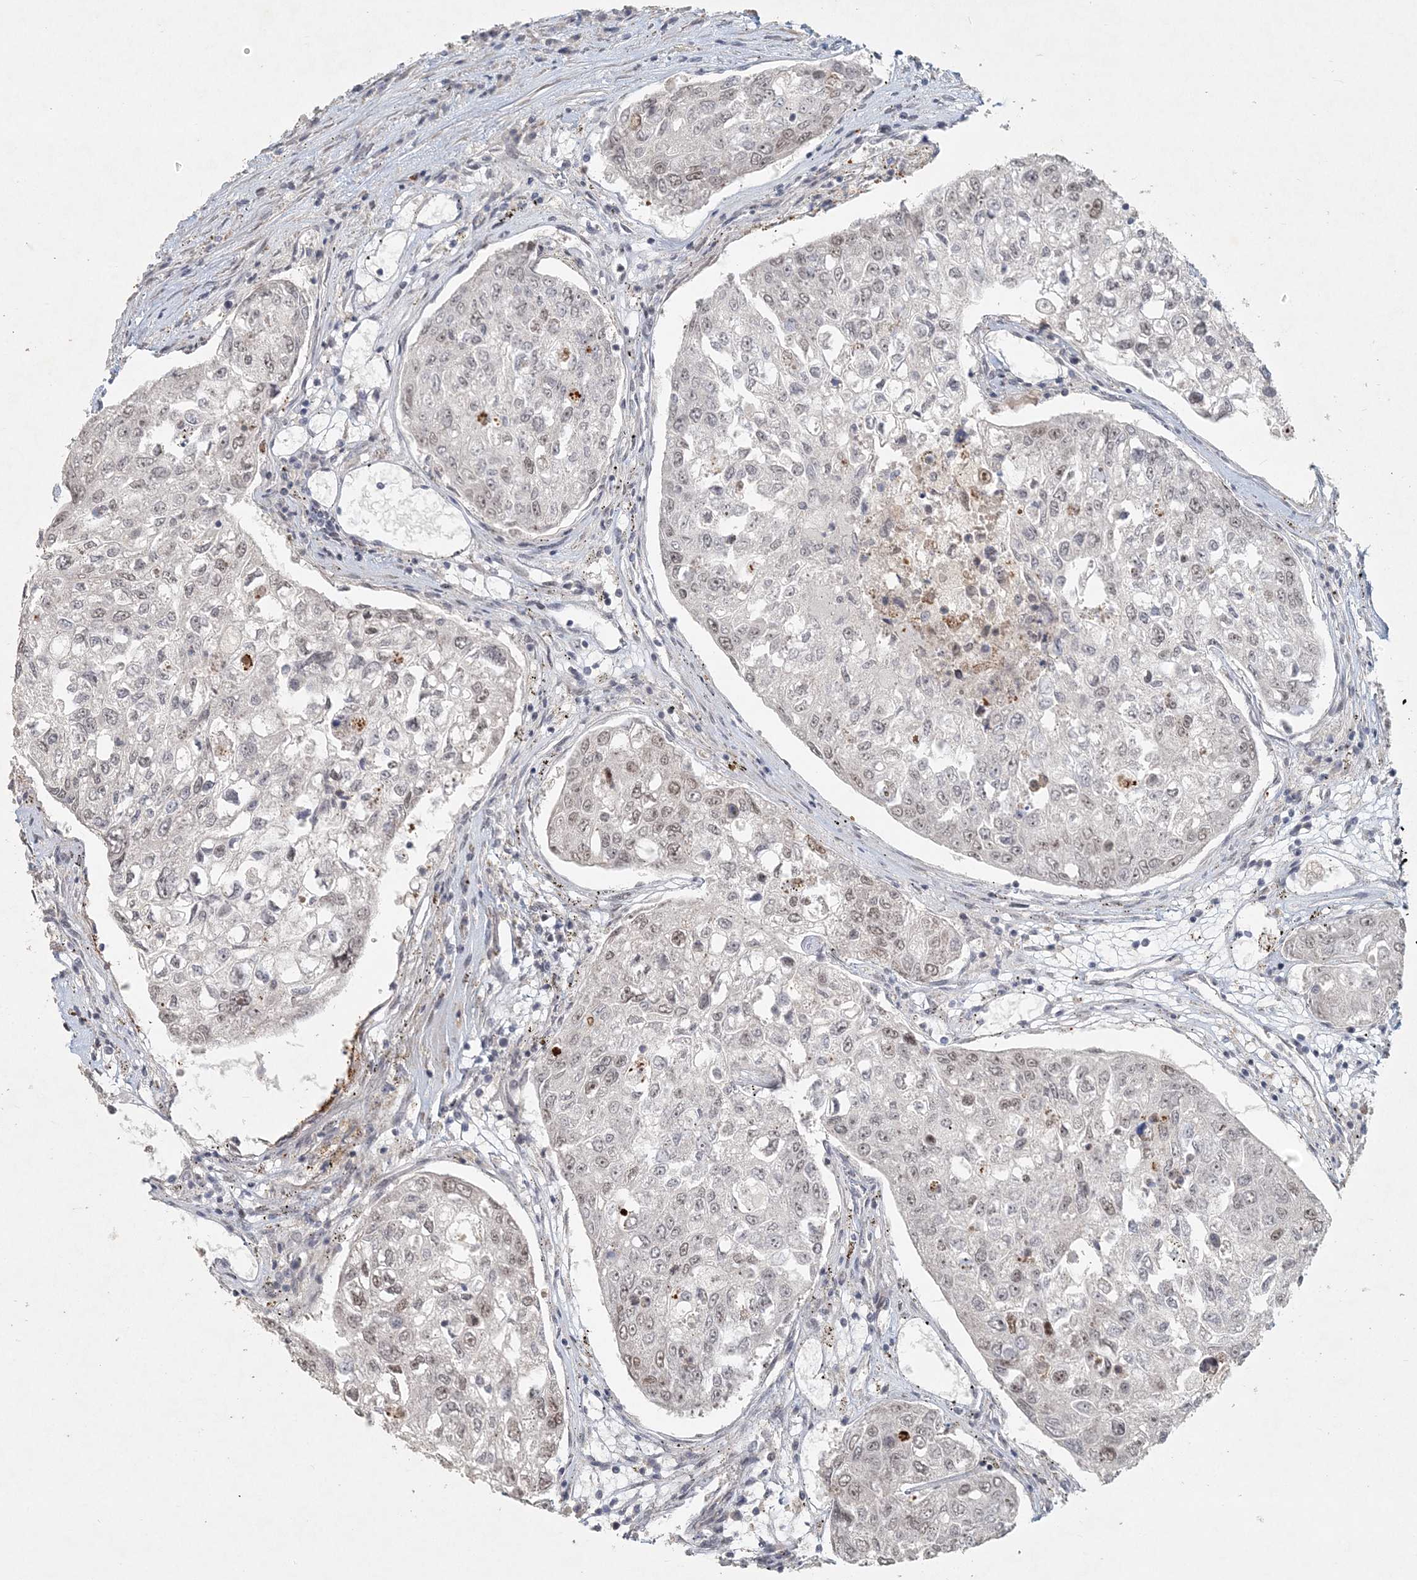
{"staining": {"intensity": "weak", "quantity": "<25%", "location": "nuclear"}, "tissue": "urothelial cancer", "cell_type": "Tumor cells", "image_type": "cancer", "snomed": [{"axis": "morphology", "description": "Urothelial carcinoma, High grade"}, {"axis": "topography", "description": "Lymph node"}, {"axis": "topography", "description": "Urinary bladder"}], "caption": "A histopathology image of human high-grade urothelial carcinoma is negative for staining in tumor cells.", "gene": "BAZ1B", "patient": {"sex": "male", "age": 51}}